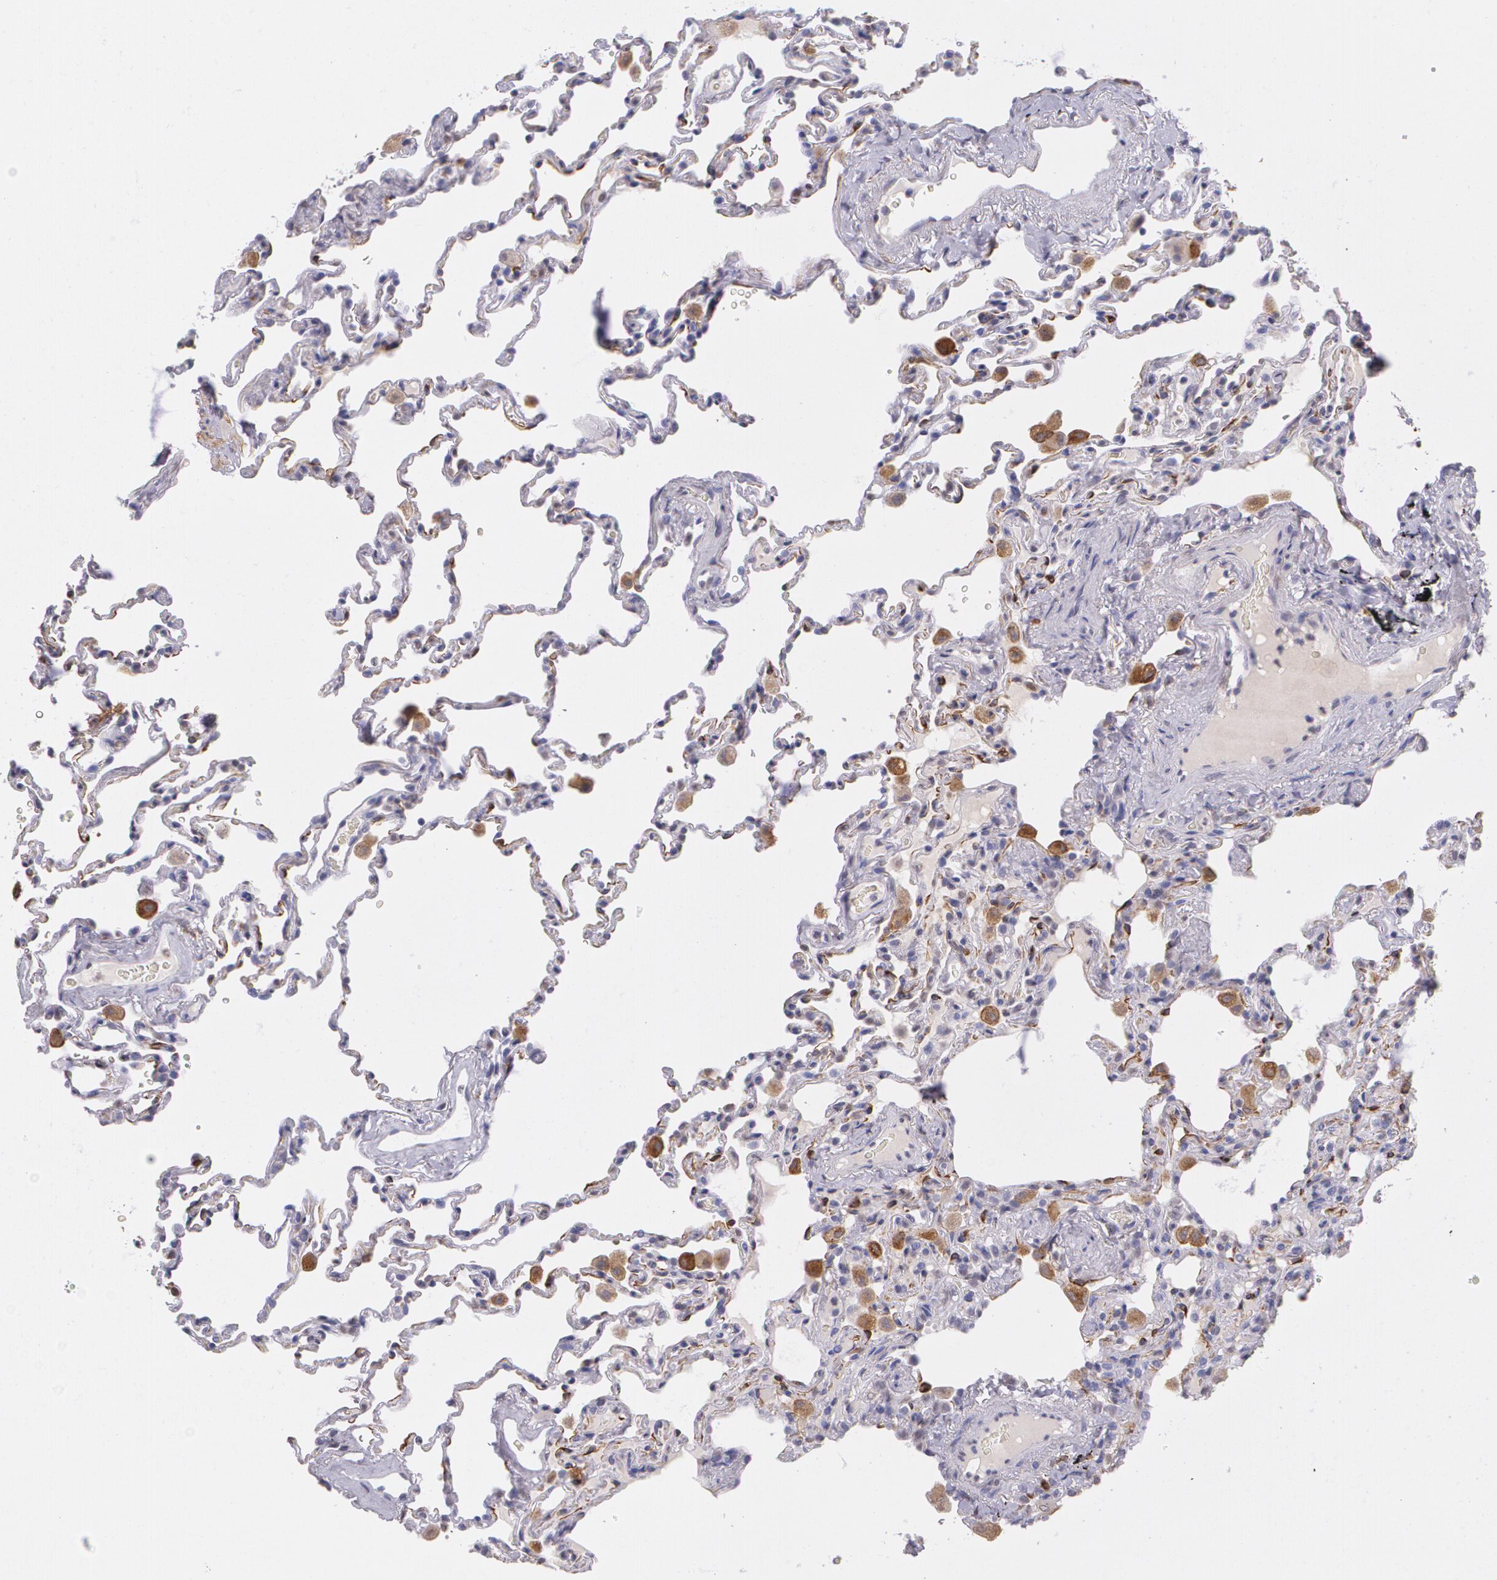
{"staining": {"intensity": "negative", "quantity": "none", "location": "none"}, "tissue": "lung", "cell_type": "Alveolar cells", "image_type": "normal", "snomed": [{"axis": "morphology", "description": "Normal tissue, NOS"}, {"axis": "topography", "description": "Lung"}], "caption": "DAB (3,3'-diaminobenzidine) immunohistochemical staining of benign lung shows no significant expression in alveolar cells. (Stains: DAB IHC with hematoxylin counter stain, Microscopy: brightfield microscopy at high magnification).", "gene": "RTN1", "patient": {"sex": "male", "age": 59}}